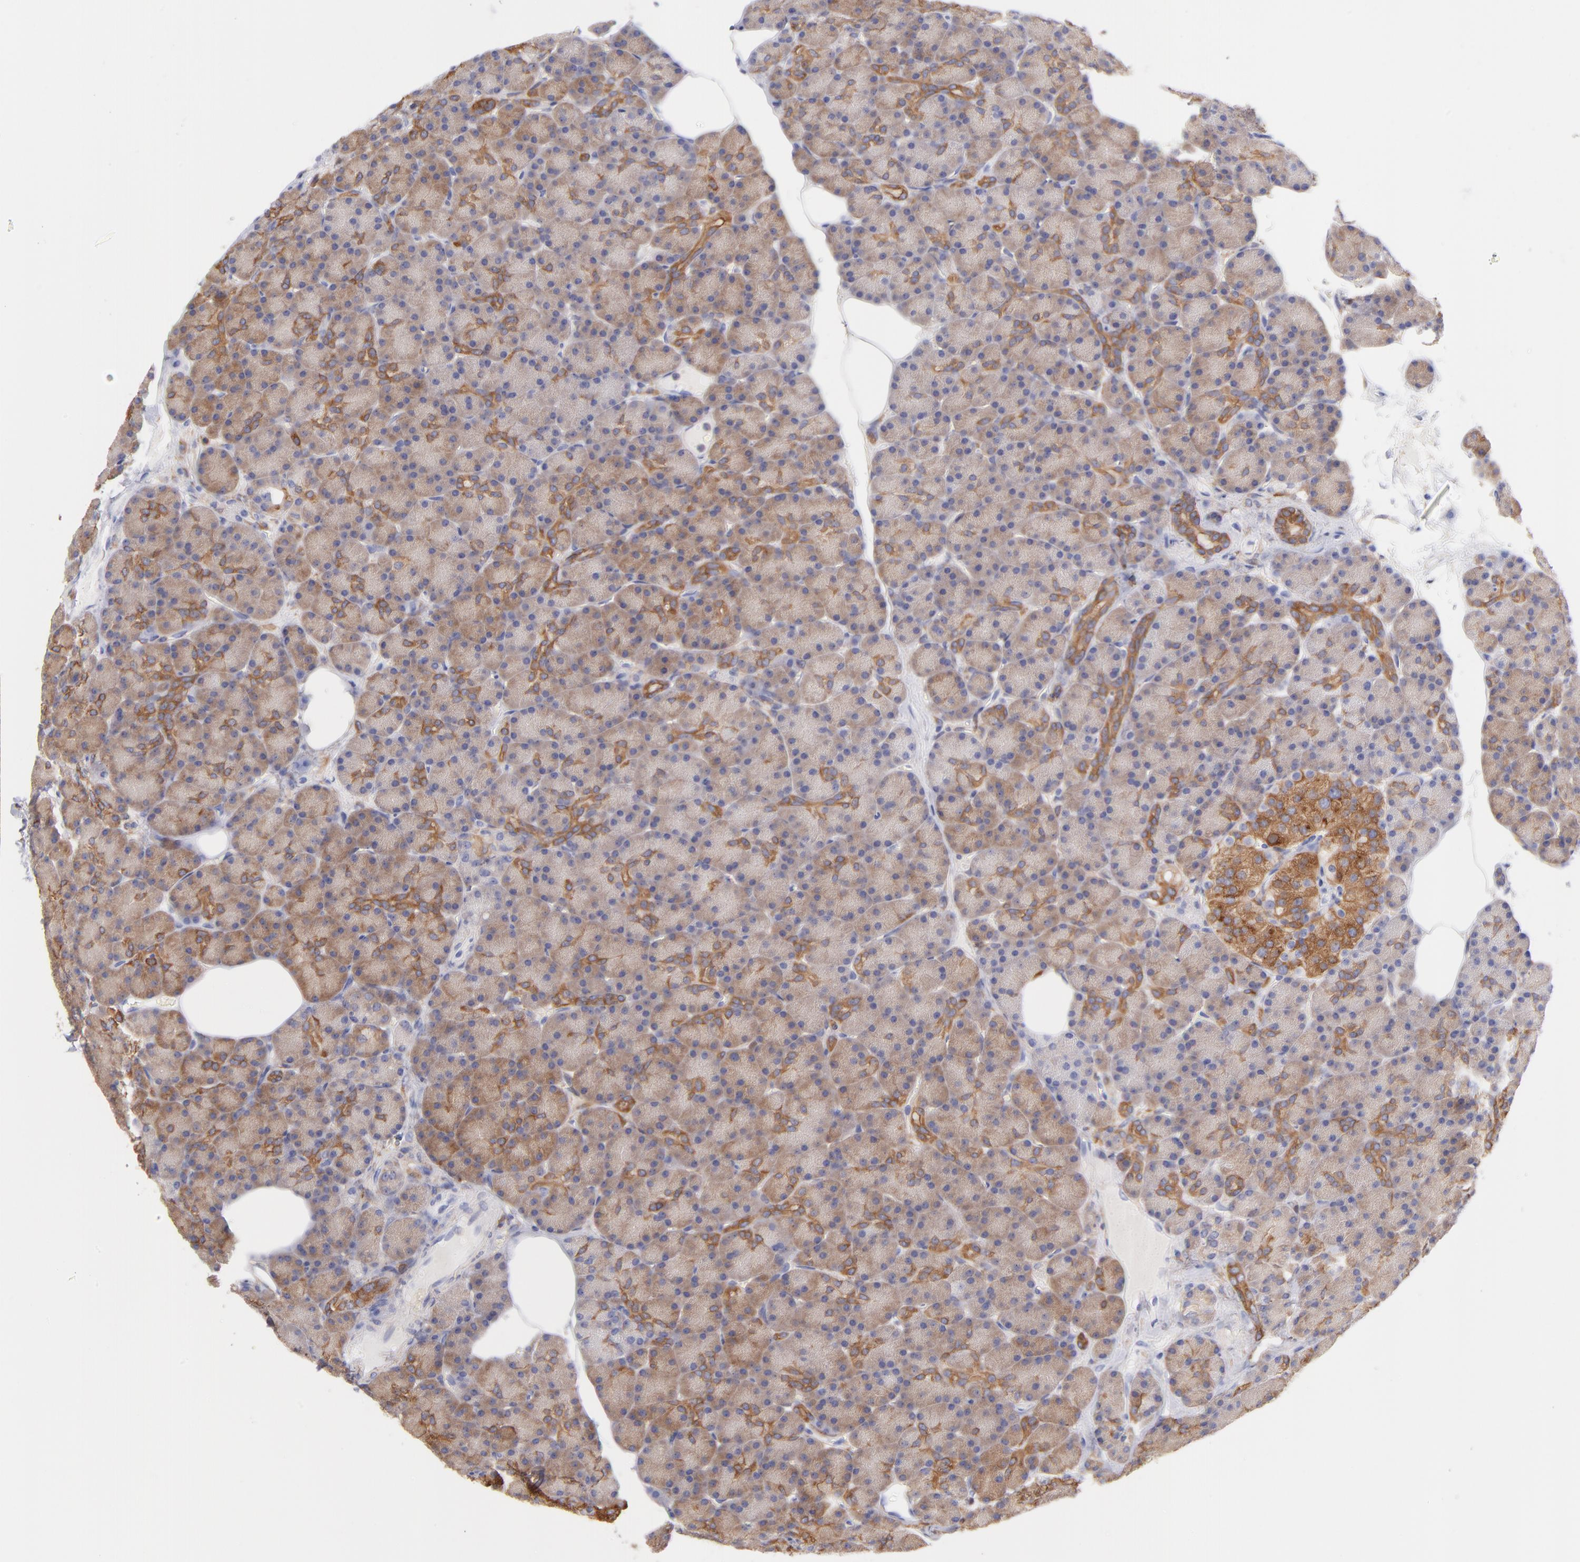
{"staining": {"intensity": "moderate", "quantity": ">75%", "location": "cytoplasmic/membranous"}, "tissue": "pancreas", "cell_type": "Exocrine glandular cells", "image_type": "normal", "snomed": [{"axis": "morphology", "description": "Normal tissue, NOS"}, {"axis": "topography", "description": "Pancreas"}], "caption": "The immunohistochemical stain shows moderate cytoplasmic/membranous positivity in exocrine glandular cells of unremarkable pancreas. Ihc stains the protein of interest in brown and the nuclei are stained blue.", "gene": "PRKCA", "patient": {"sex": "female", "age": 43}}